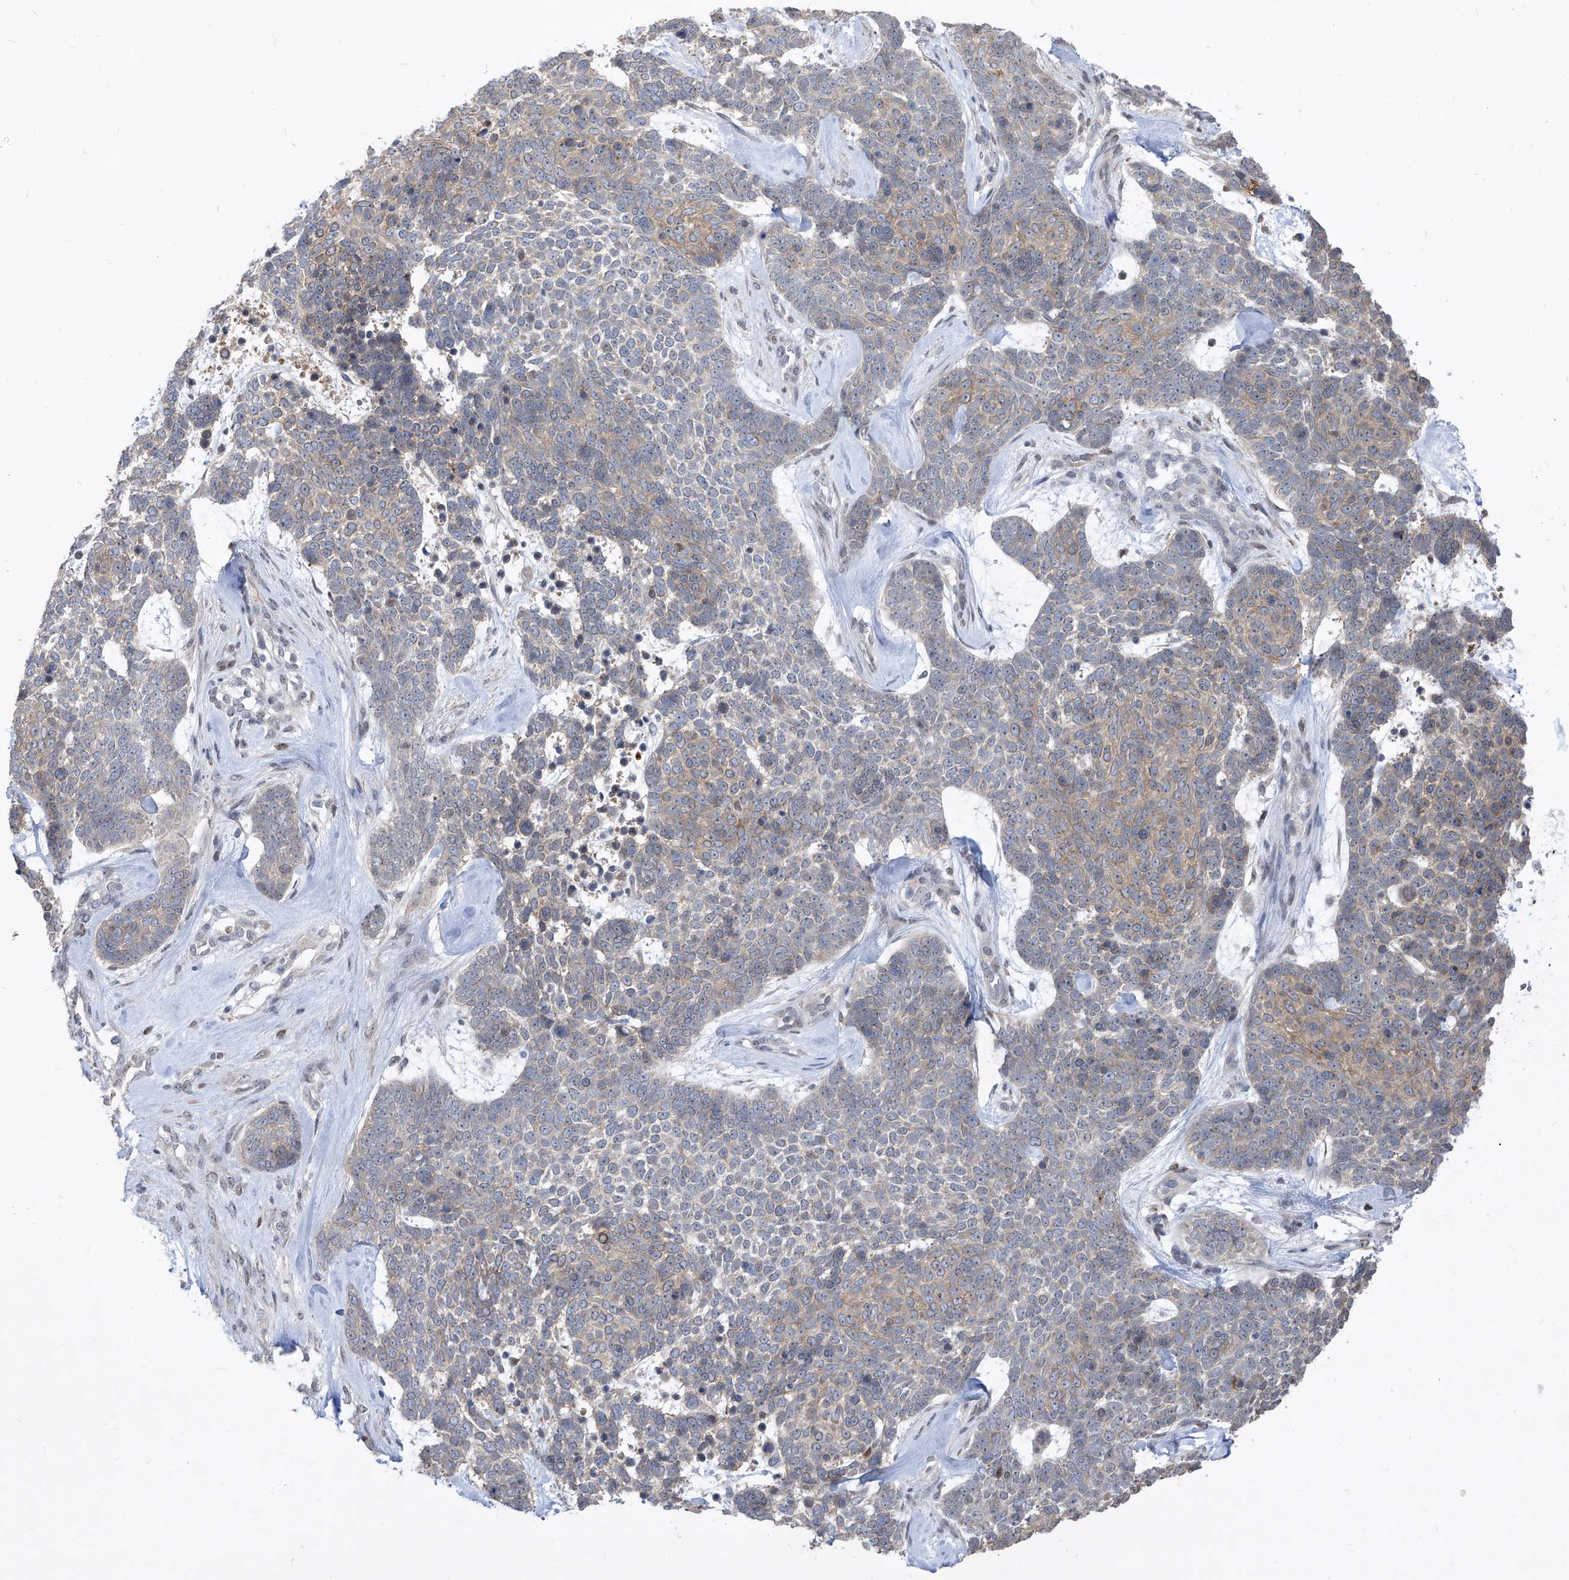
{"staining": {"intensity": "moderate", "quantity": "25%-75%", "location": "cytoplasmic/membranous"}, "tissue": "skin cancer", "cell_type": "Tumor cells", "image_type": "cancer", "snomed": [{"axis": "morphology", "description": "Basal cell carcinoma"}, {"axis": "topography", "description": "Skin"}], "caption": "The image reveals staining of skin basal cell carcinoma, revealing moderate cytoplasmic/membranous protein positivity (brown color) within tumor cells. The protein of interest is stained brown, and the nuclei are stained in blue (DAB (3,3'-diaminobenzidine) IHC with brightfield microscopy, high magnification).", "gene": "CETN2", "patient": {"sex": "female", "age": 81}}